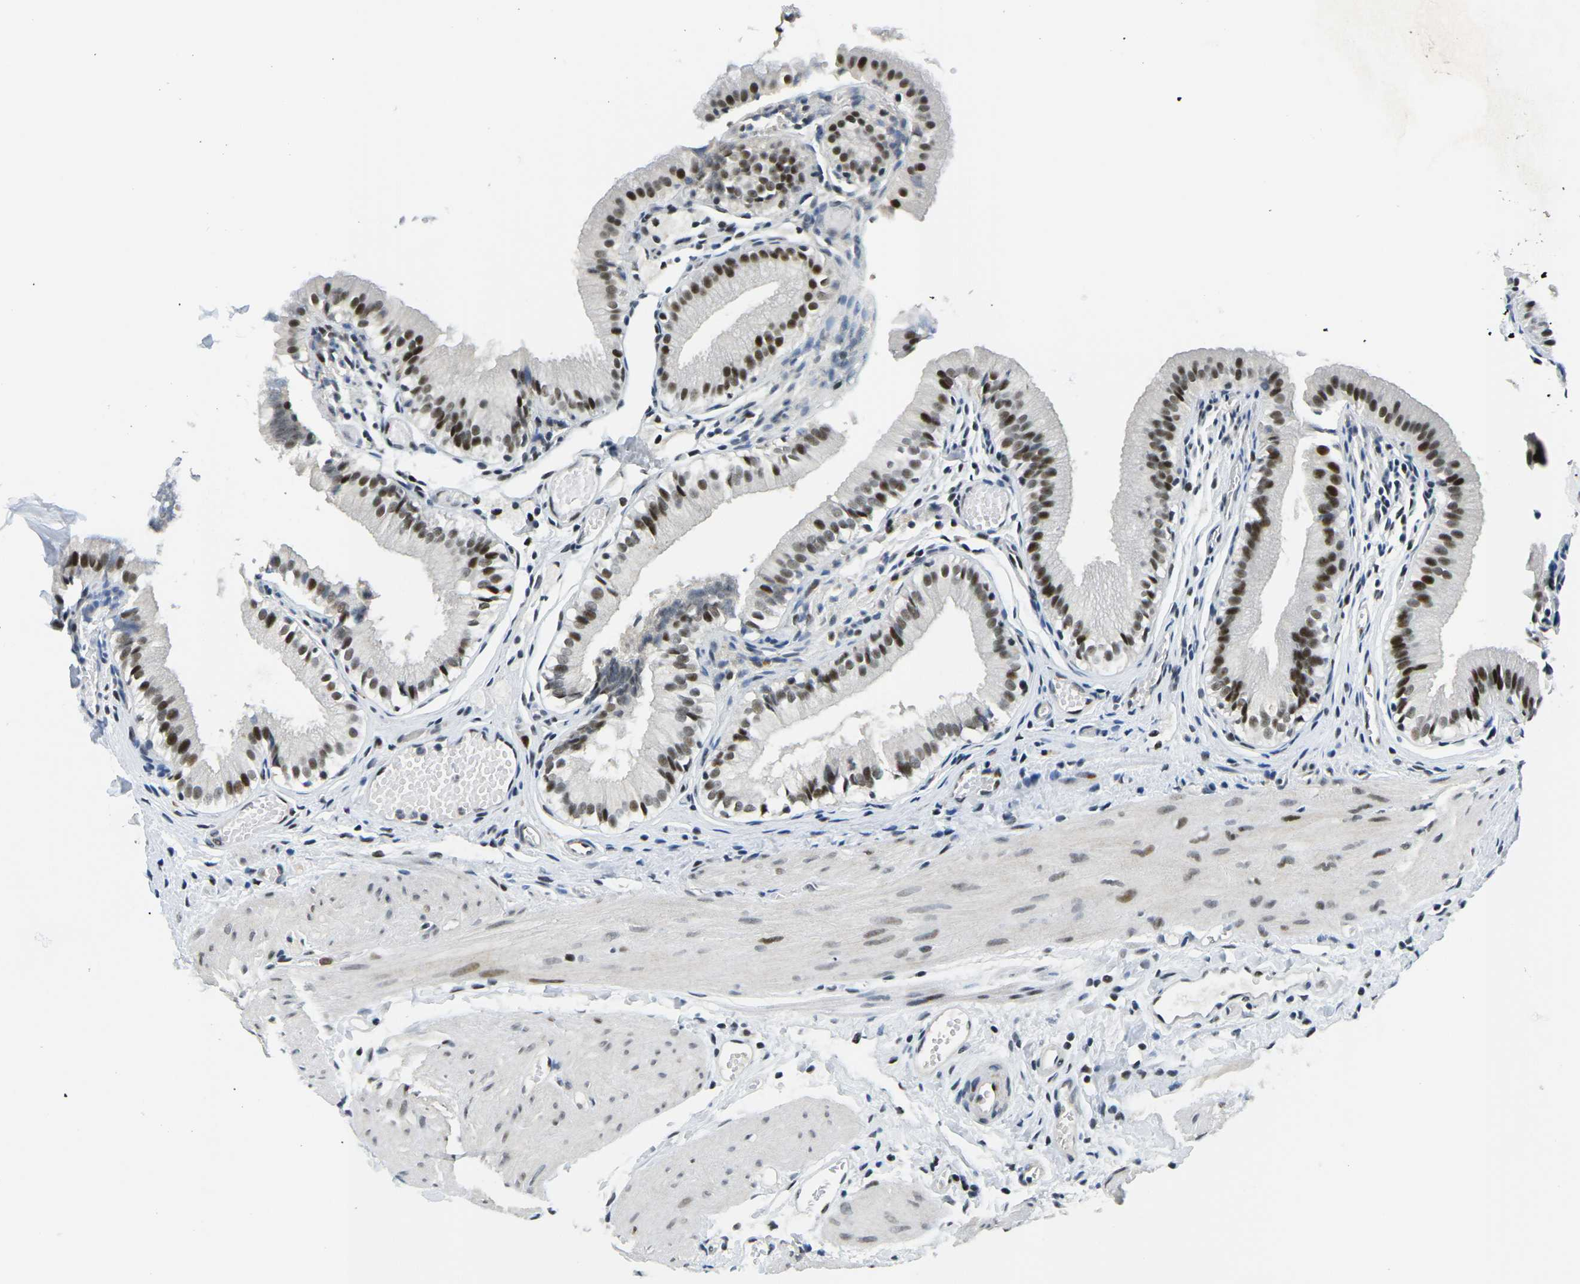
{"staining": {"intensity": "strong", "quantity": ">75%", "location": "nuclear"}, "tissue": "gallbladder", "cell_type": "Glandular cells", "image_type": "normal", "snomed": [{"axis": "morphology", "description": "Normal tissue, NOS"}, {"axis": "topography", "description": "Gallbladder"}], "caption": "Glandular cells exhibit strong nuclear staining in about >75% of cells in unremarkable gallbladder. Nuclei are stained in blue.", "gene": "PRPF8", "patient": {"sex": "female", "age": 26}}